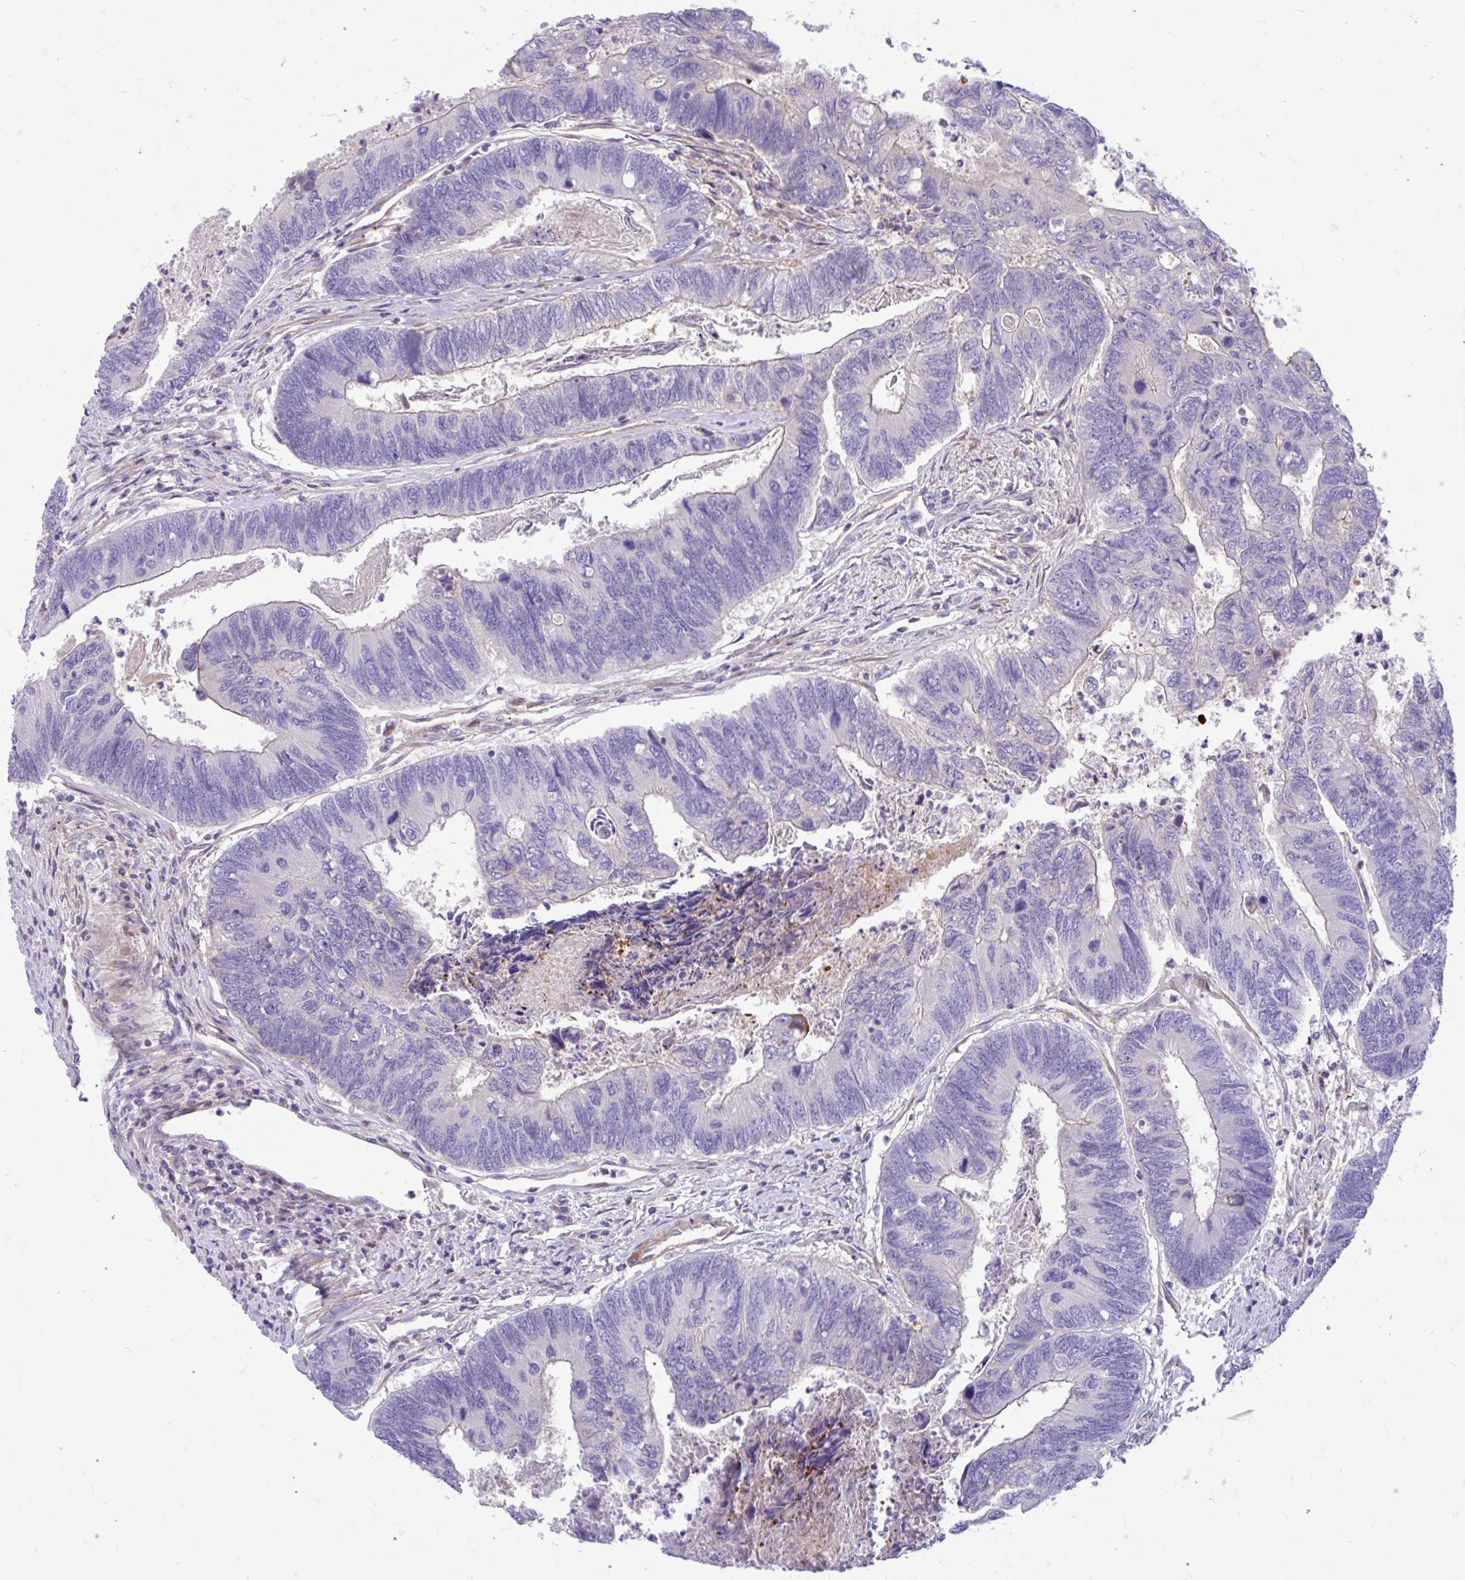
{"staining": {"intensity": "negative", "quantity": "none", "location": "none"}, "tissue": "colorectal cancer", "cell_type": "Tumor cells", "image_type": "cancer", "snomed": [{"axis": "morphology", "description": "Adenocarcinoma, NOS"}, {"axis": "topography", "description": "Colon"}], "caption": "Human colorectal cancer (adenocarcinoma) stained for a protein using IHC demonstrates no expression in tumor cells.", "gene": "ESPNL", "patient": {"sex": "female", "age": 67}}